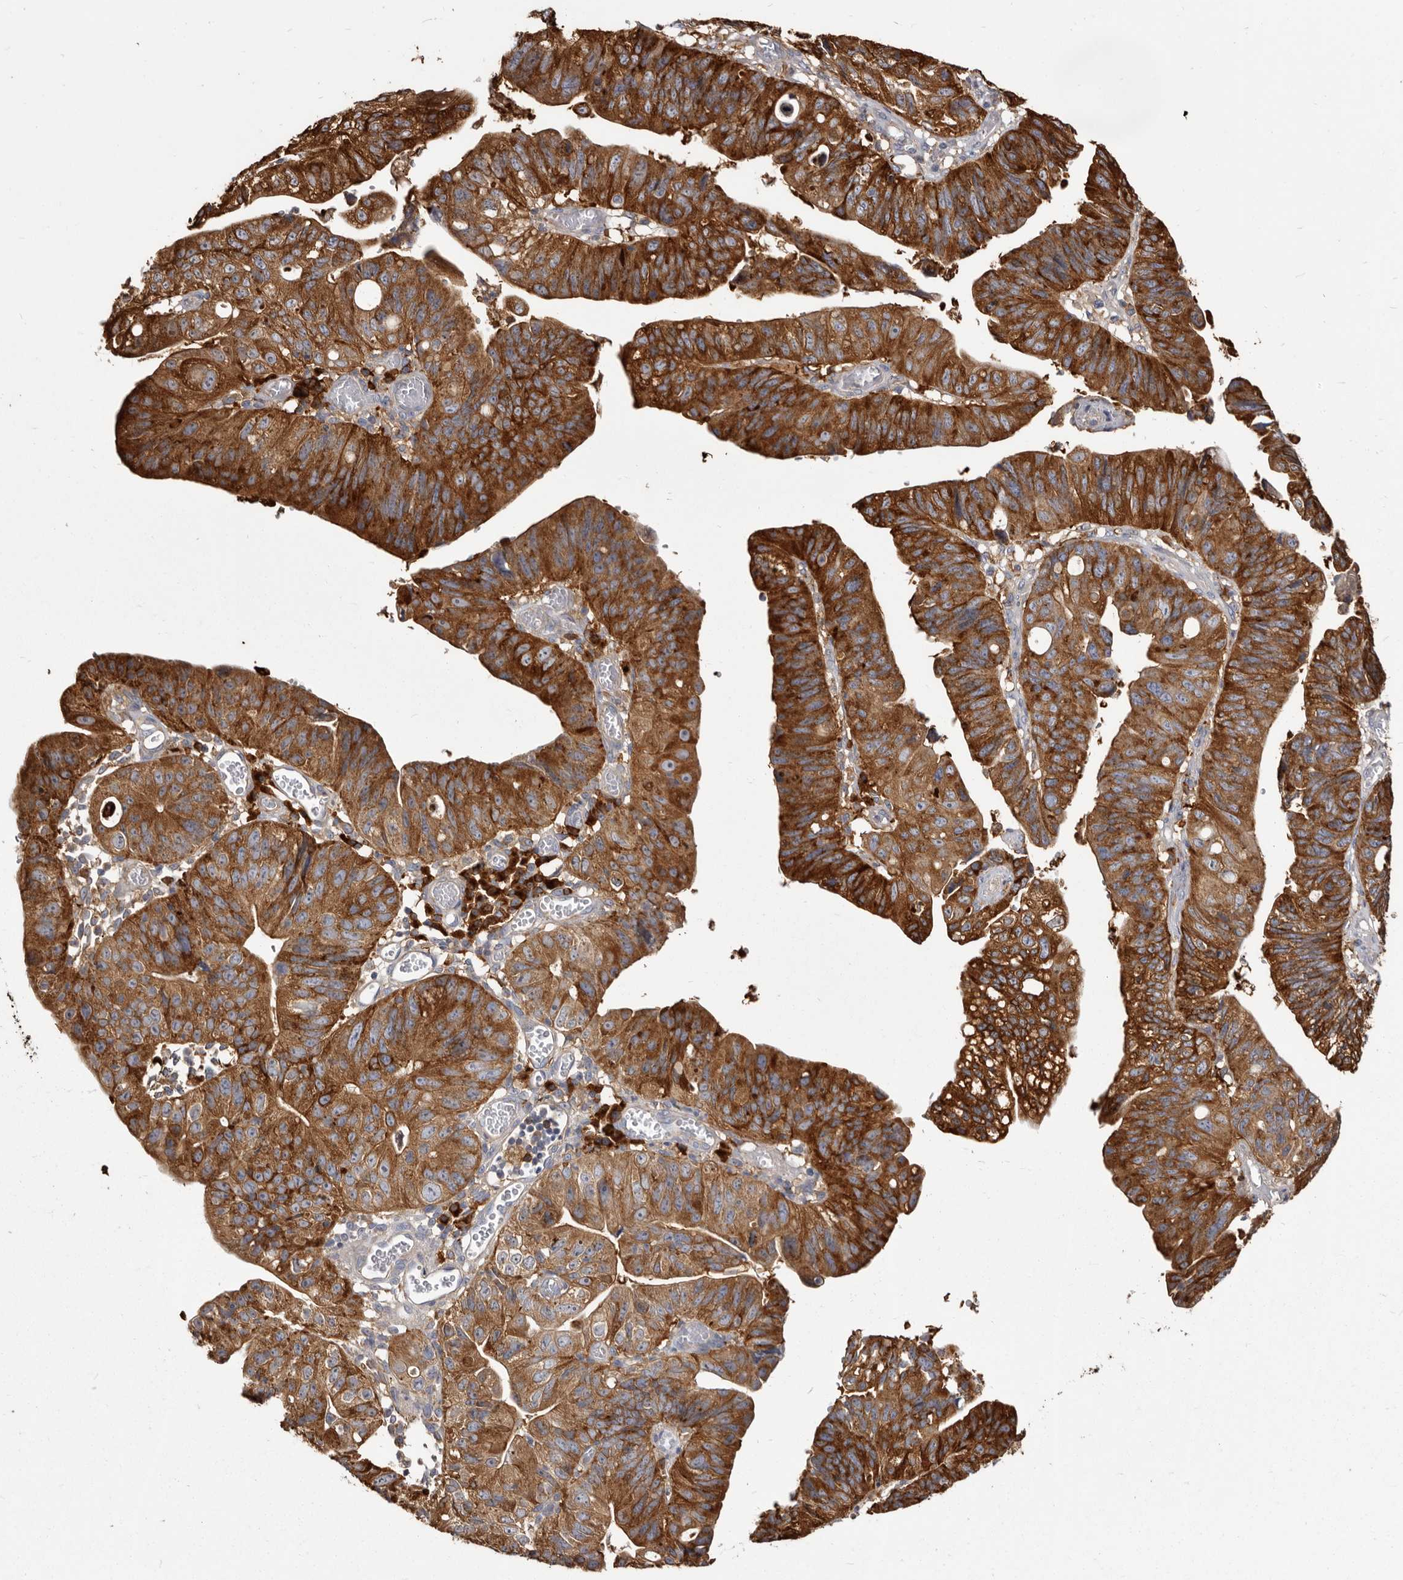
{"staining": {"intensity": "strong", "quantity": ">75%", "location": "cytoplasmic/membranous"}, "tissue": "stomach cancer", "cell_type": "Tumor cells", "image_type": "cancer", "snomed": [{"axis": "morphology", "description": "Adenocarcinoma, NOS"}, {"axis": "topography", "description": "Stomach"}], "caption": "Protein expression analysis of stomach cancer (adenocarcinoma) demonstrates strong cytoplasmic/membranous expression in approximately >75% of tumor cells. The protein is stained brown, and the nuclei are stained in blue (DAB IHC with brightfield microscopy, high magnification).", "gene": "TPD52", "patient": {"sex": "male", "age": 59}}